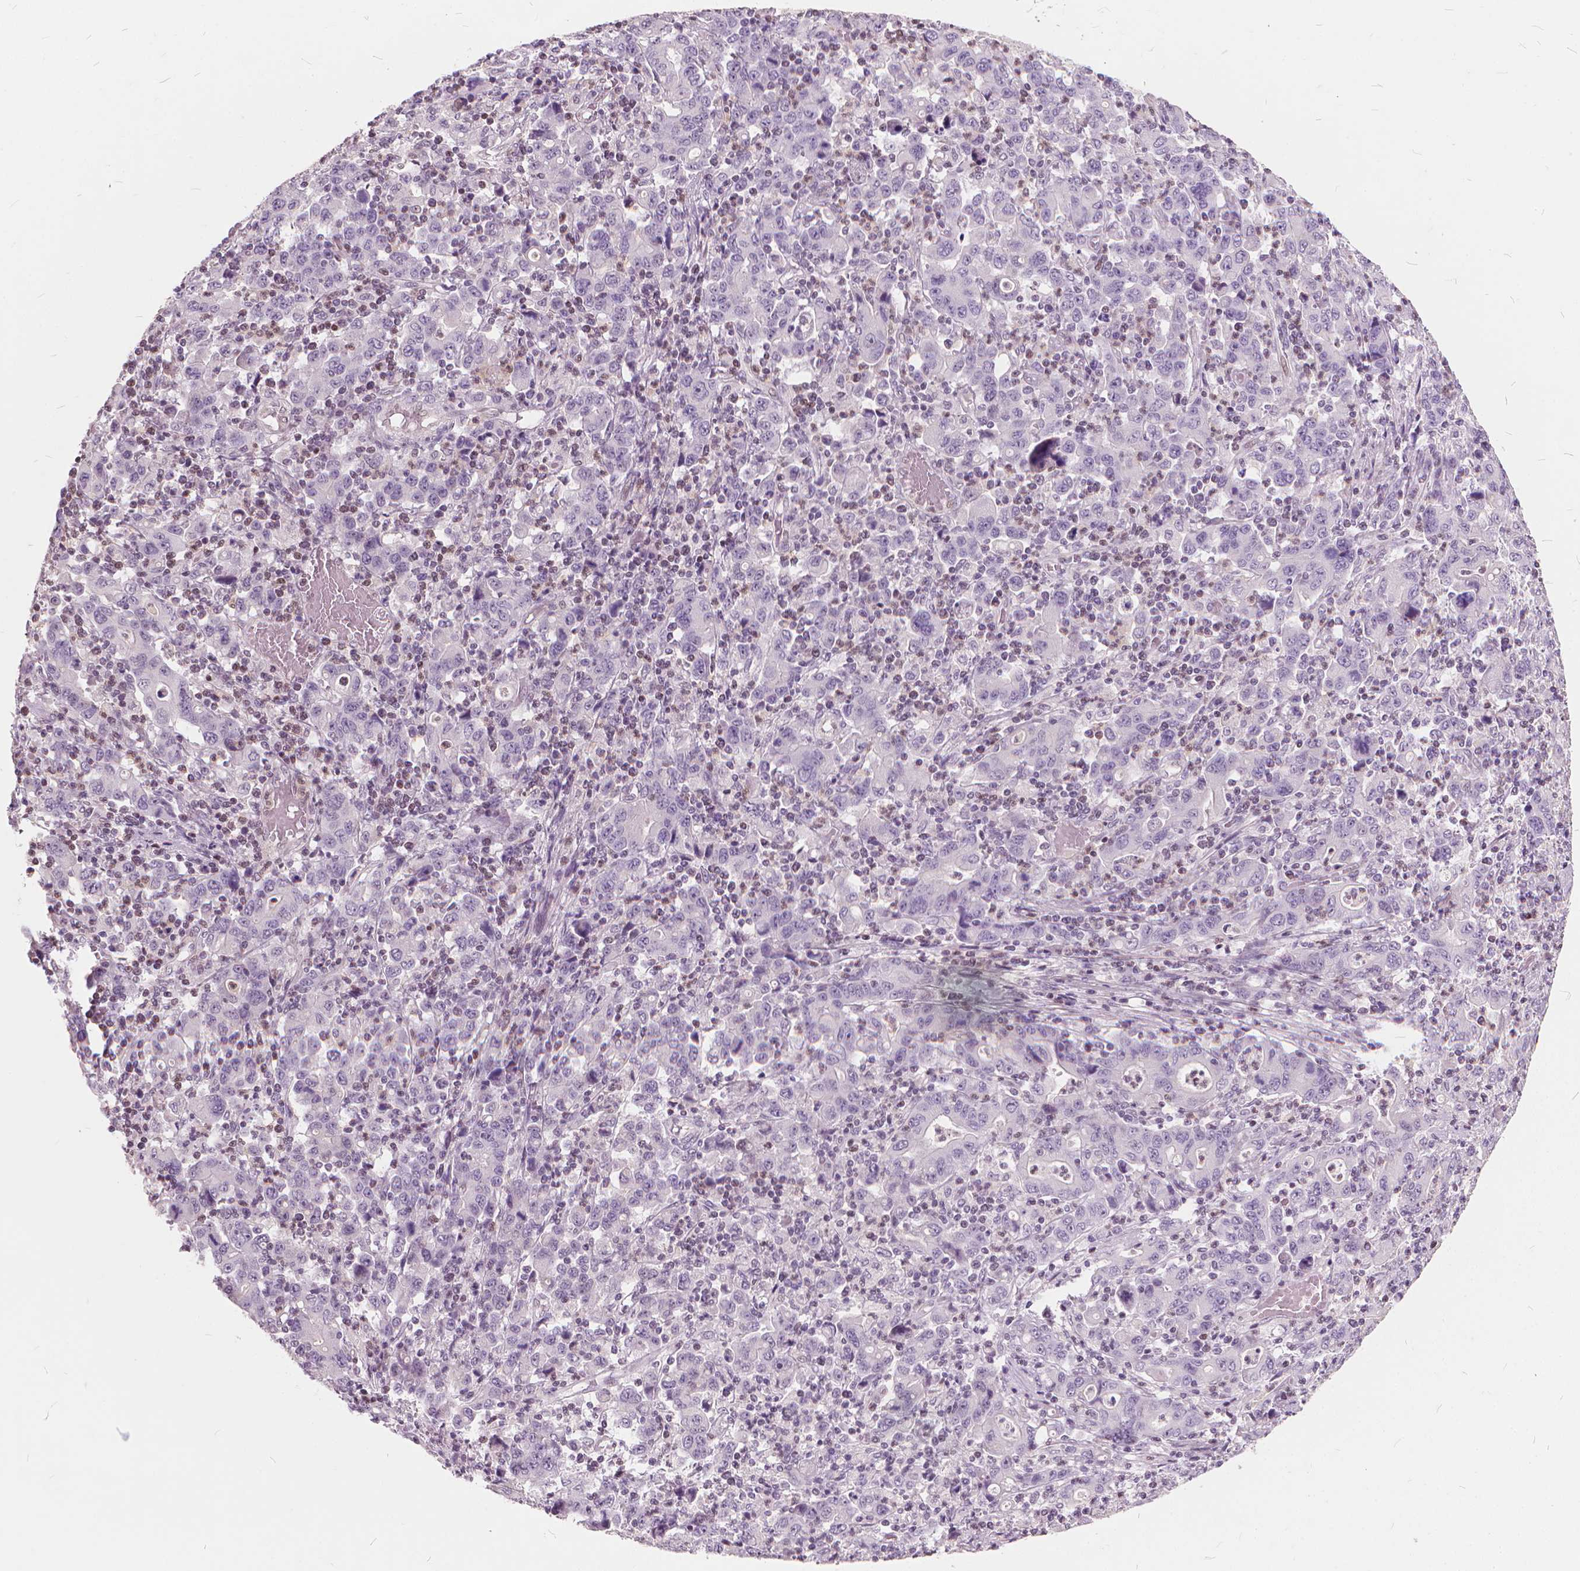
{"staining": {"intensity": "negative", "quantity": "none", "location": "none"}, "tissue": "stomach cancer", "cell_type": "Tumor cells", "image_type": "cancer", "snomed": [{"axis": "morphology", "description": "Adenocarcinoma, NOS"}, {"axis": "topography", "description": "Stomach, upper"}], "caption": "DAB (3,3'-diaminobenzidine) immunohistochemical staining of human stomach cancer displays no significant expression in tumor cells. (DAB (3,3'-diaminobenzidine) IHC with hematoxylin counter stain).", "gene": "STAT5B", "patient": {"sex": "male", "age": 69}}